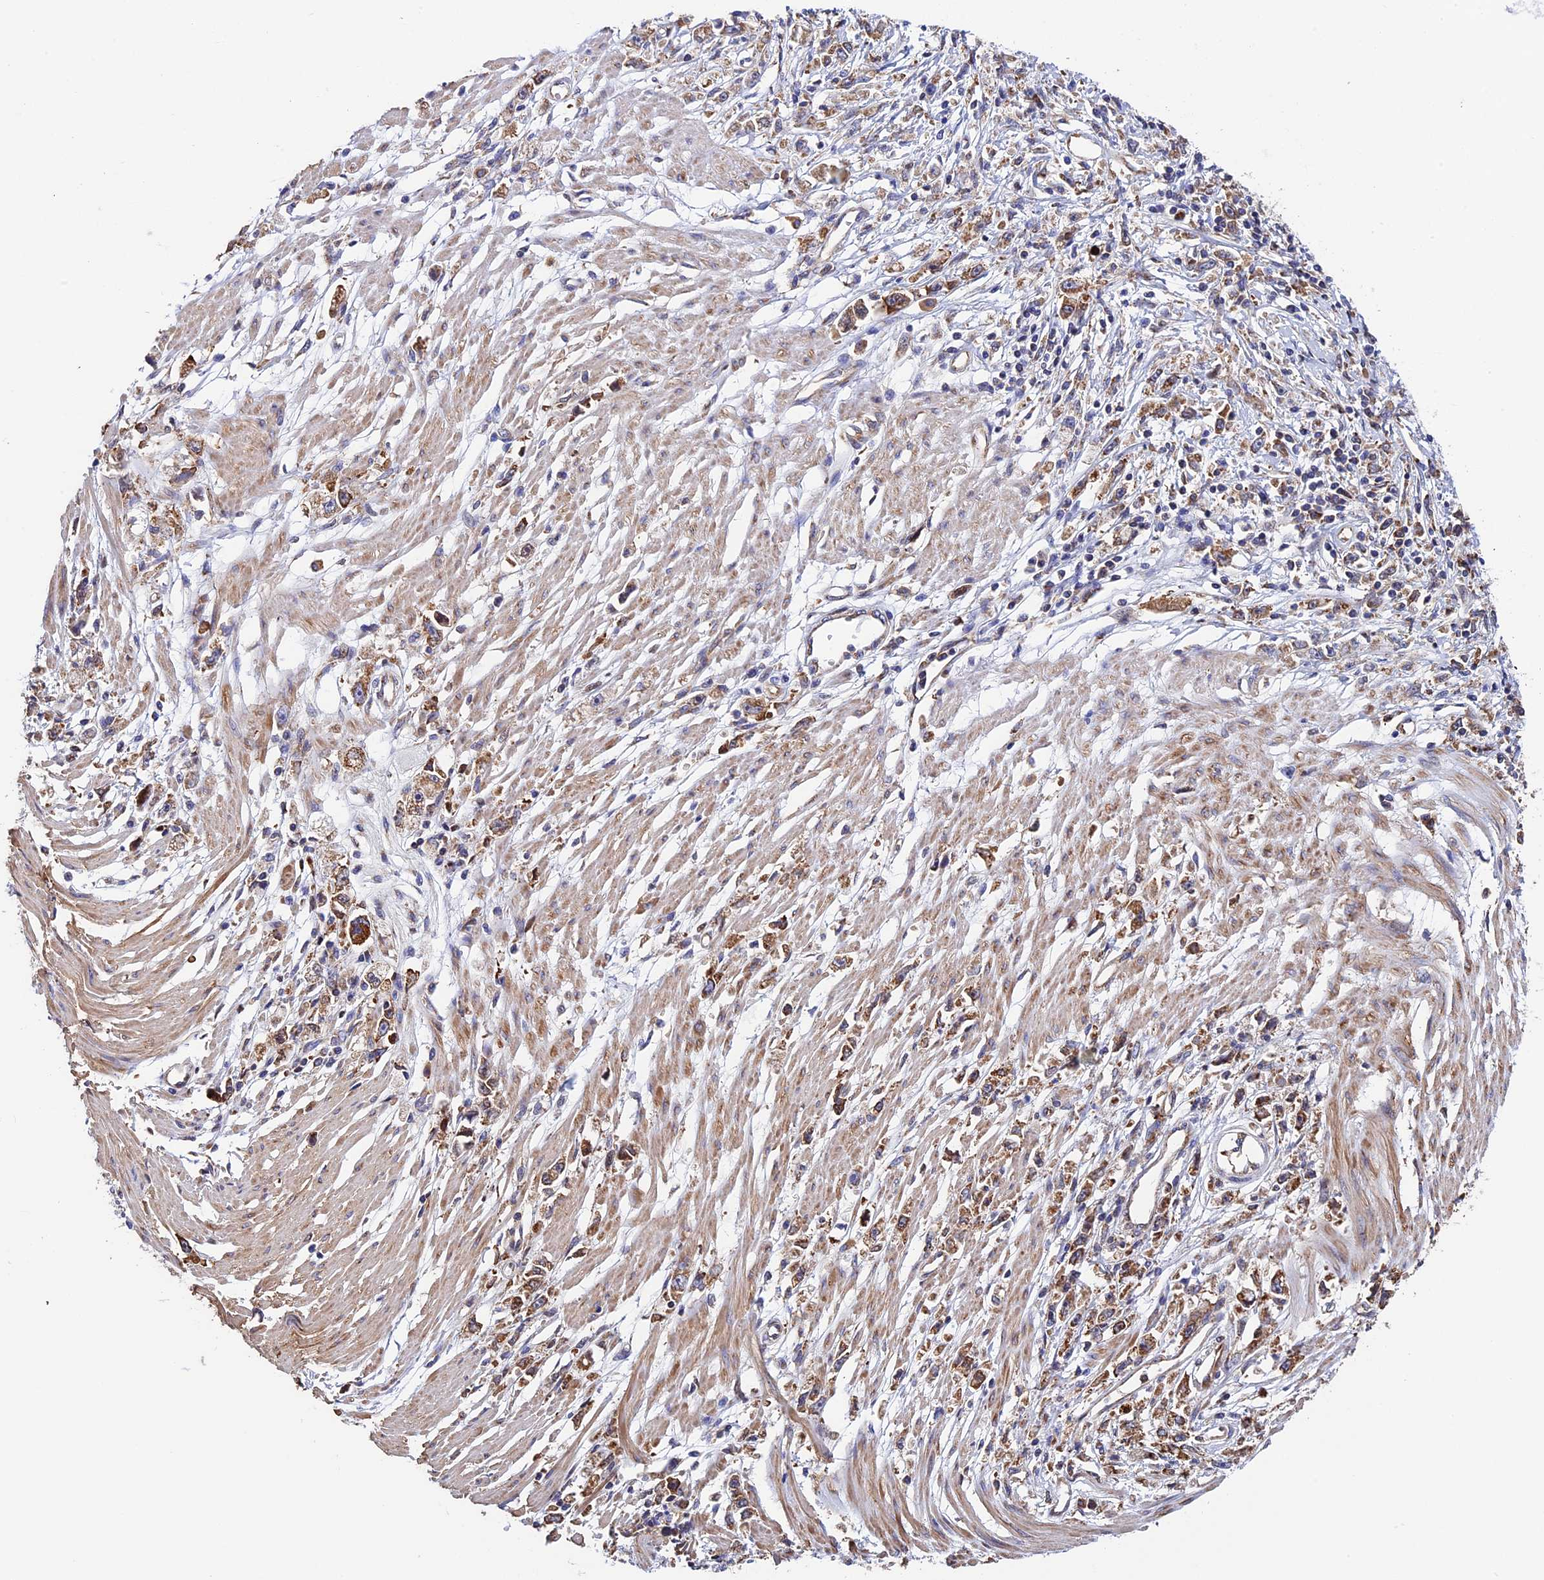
{"staining": {"intensity": "moderate", "quantity": ">75%", "location": "cytoplasmic/membranous"}, "tissue": "stomach cancer", "cell_type": "Tumor cells", "image_type": "cancer", "snomed": [{"axis": "morphology", "description": "Adenocarcinoma, NOS"}, {"axis": "topography", "description": "Stomach"}], "caption": "Tumor cells demonstrate moderate cytoplasmic/membranous expression in approximately >75% of cells in stomach cancer (adenocarcinoma). Immunohistochemistry stains the protein of interest in brown and the nuclei are stained blue.", "gene": "SLC9A5", "patient": {"sex": "female", "age": 59}}